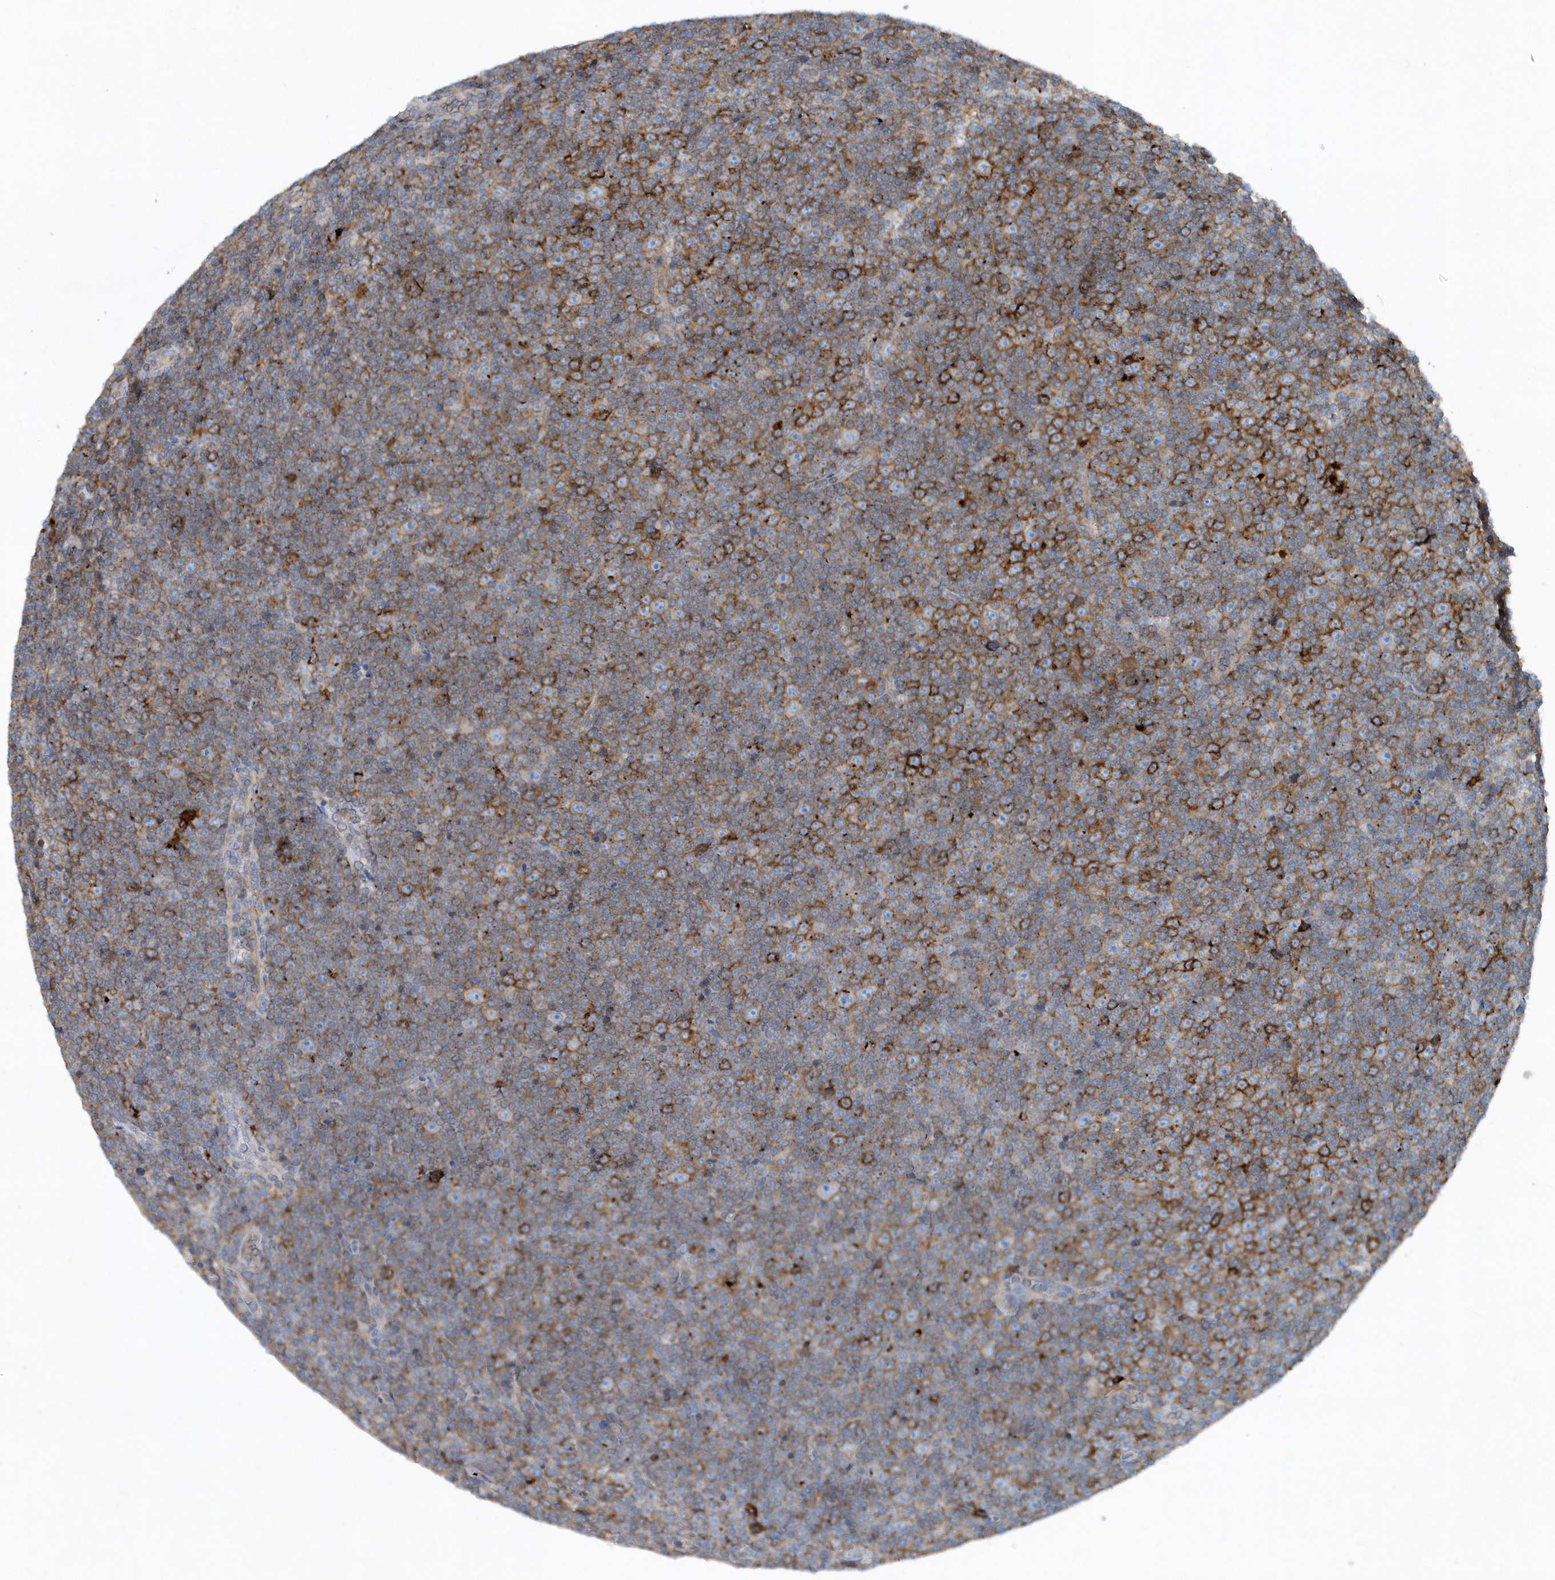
{"staining": {"intensity": "negative", "quantity": "none", "location": "none"}, "tissue": "lymphoma", "cell_type": "Tumor cells", "image_type": "cancer", "snomed": [{"axis": "morphology", "description": "Malignant lymphoma, non-Hodgkin's type, Low grade"}, {"axis": "topography", "description": "Lymph node"}], "caption": "High power microscopy histopathology image of an immunohistochemistry micrograph of lymphoma, revealing no significant expression in tumor cells. Brightfield microscopy of immunohistochemistry (IHC) stained with DAB (3,3'-diaminobenzidine) (brown) and hematoxylin (blue), captured at high magnification.", "gene": "P2RY10", "patient": {"sex": "female", "age": 67}}